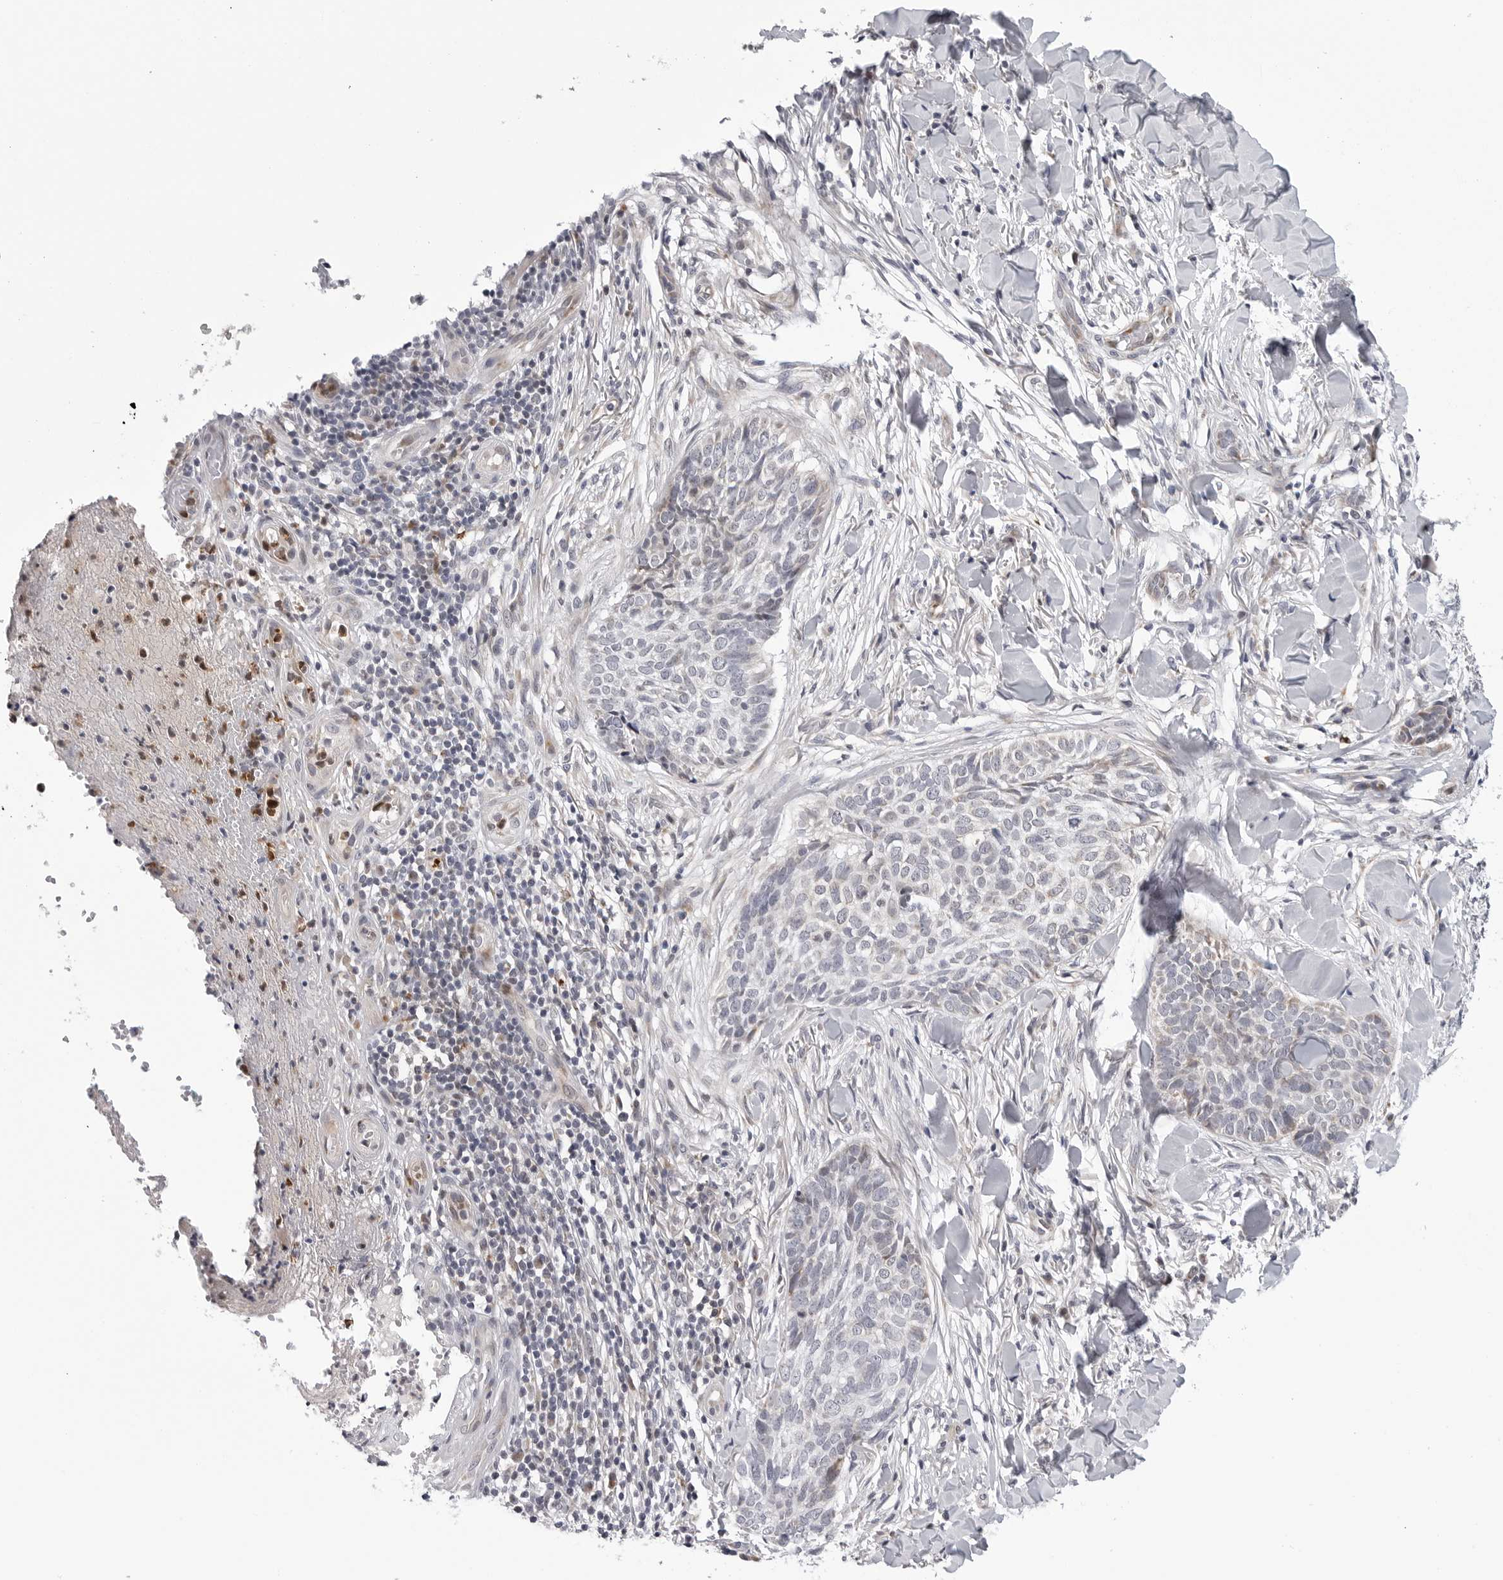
{"staining": {"intensity": "negative", "quantity": "none", "location": "none"}, "tissue": "skin cancer", "cell_type": "Tumor cells", "image_type": "cancer", "snomed": [{"axis": "morphology", "description": "Normal tissue, NOS"}, {"axis": "morphology", "description": "Basal cell carcinoma"}, {"axis": "topography", "description": "Skin"}], "caption": "There is no significant expression in tumor cells of skin cancer.", "gene": "CDK20", "patient": {"sex": "male", "age": 67}}